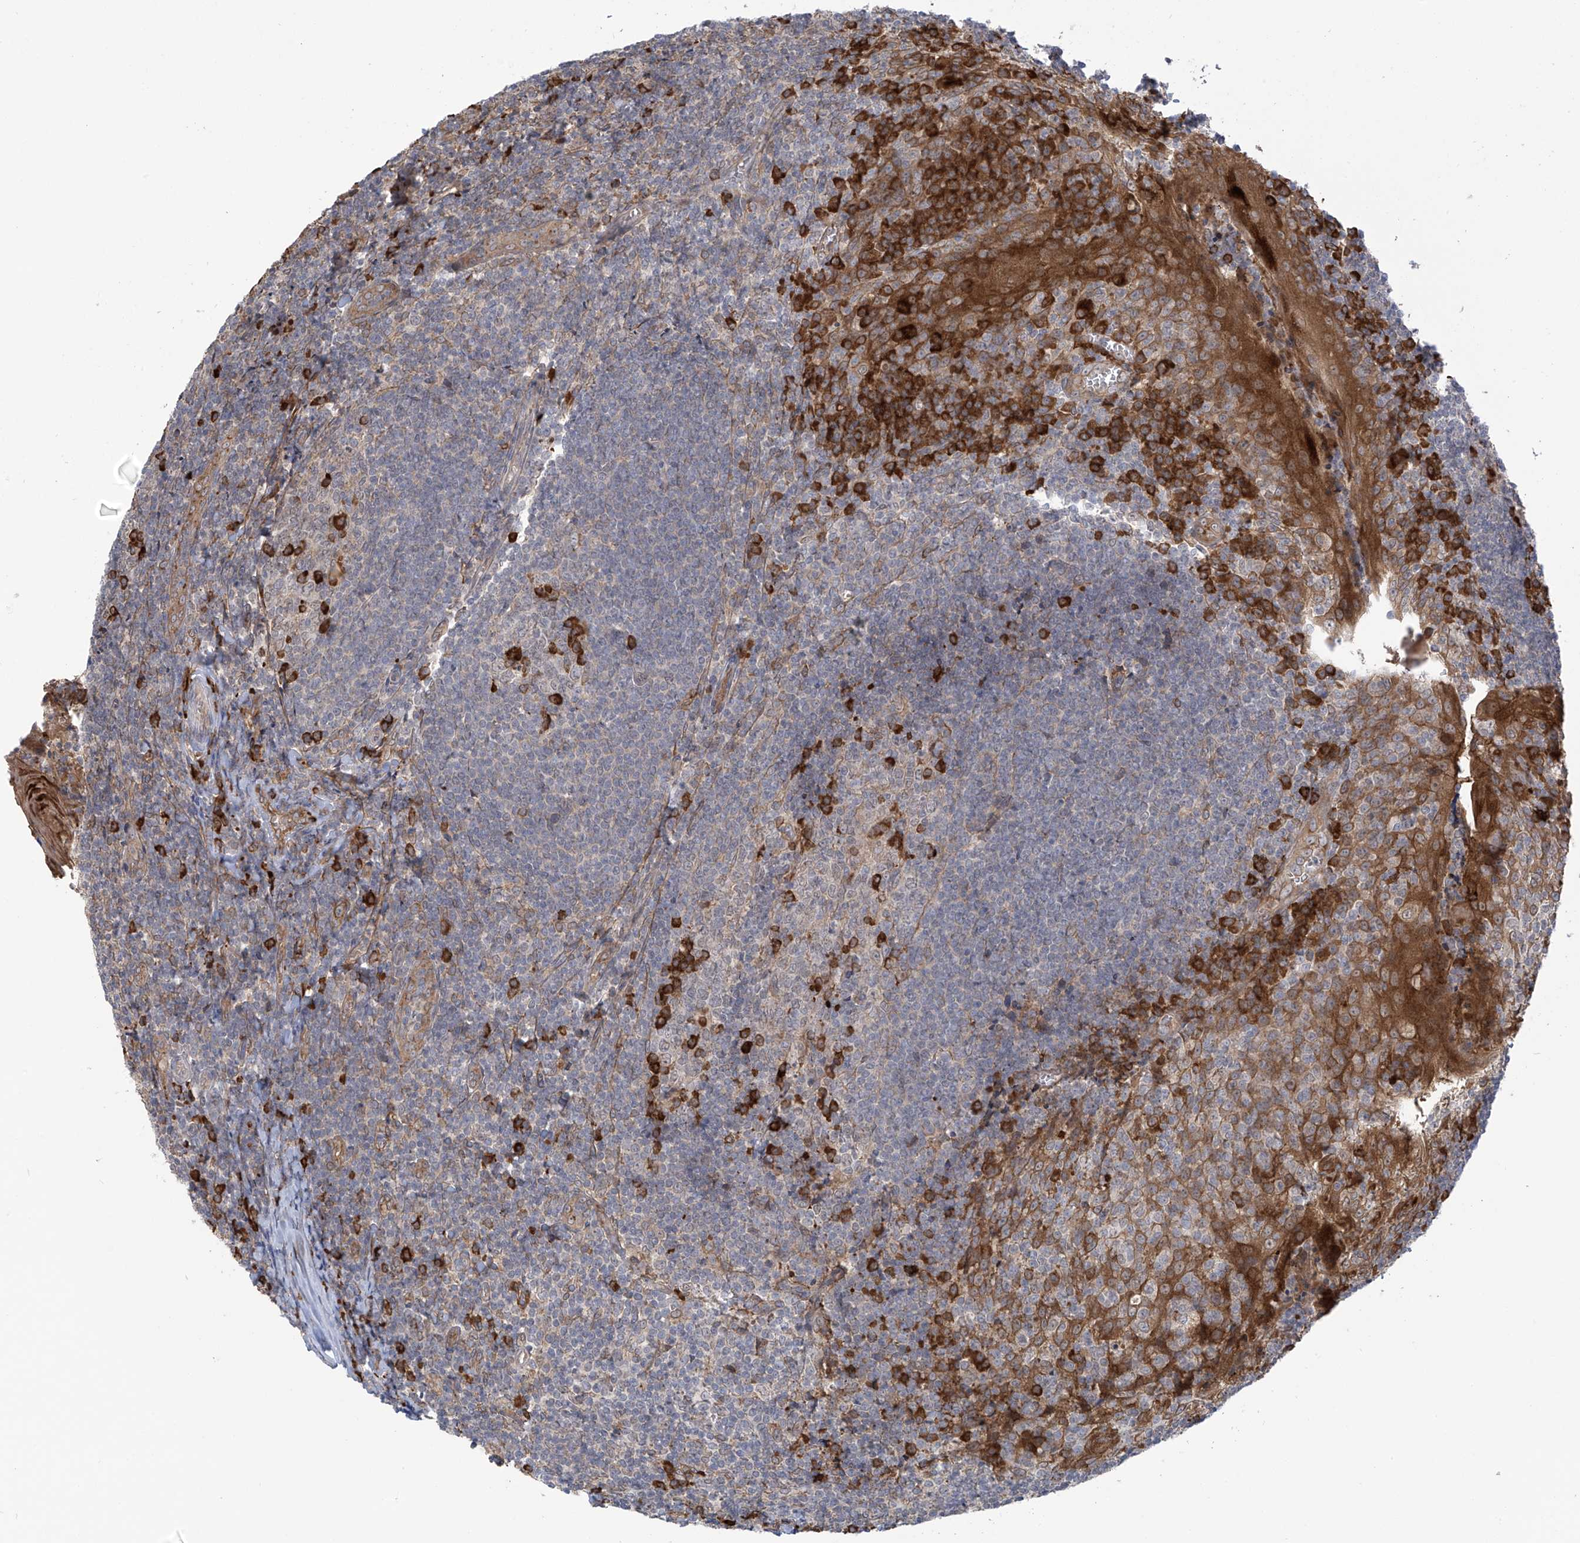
{"staining": {"intensity": "strong", "quantity": "<25%", "location": "cytoplasmic/membranous"}, "tissue": "tonsil", "cell_type": "Germinal center cells", "image_type": "normal", "snomed": [{"axis": "morphology", "description": "Normal tissue, NOS"}, {"axis": "topography", "description": "Tonsil"}], "caption": "Strong cytoplasmic/membranous protein staining is present in approximately <25% of germinal center cells in tonsil. (Stains: DAB (3,3'-diaminobenzidine) in brown, nuclei in blue, Microscopy: brightfield microscopy at high magnification).", "gene": "KIAA1522", "patient": {"sex": "male", "age": 27}}